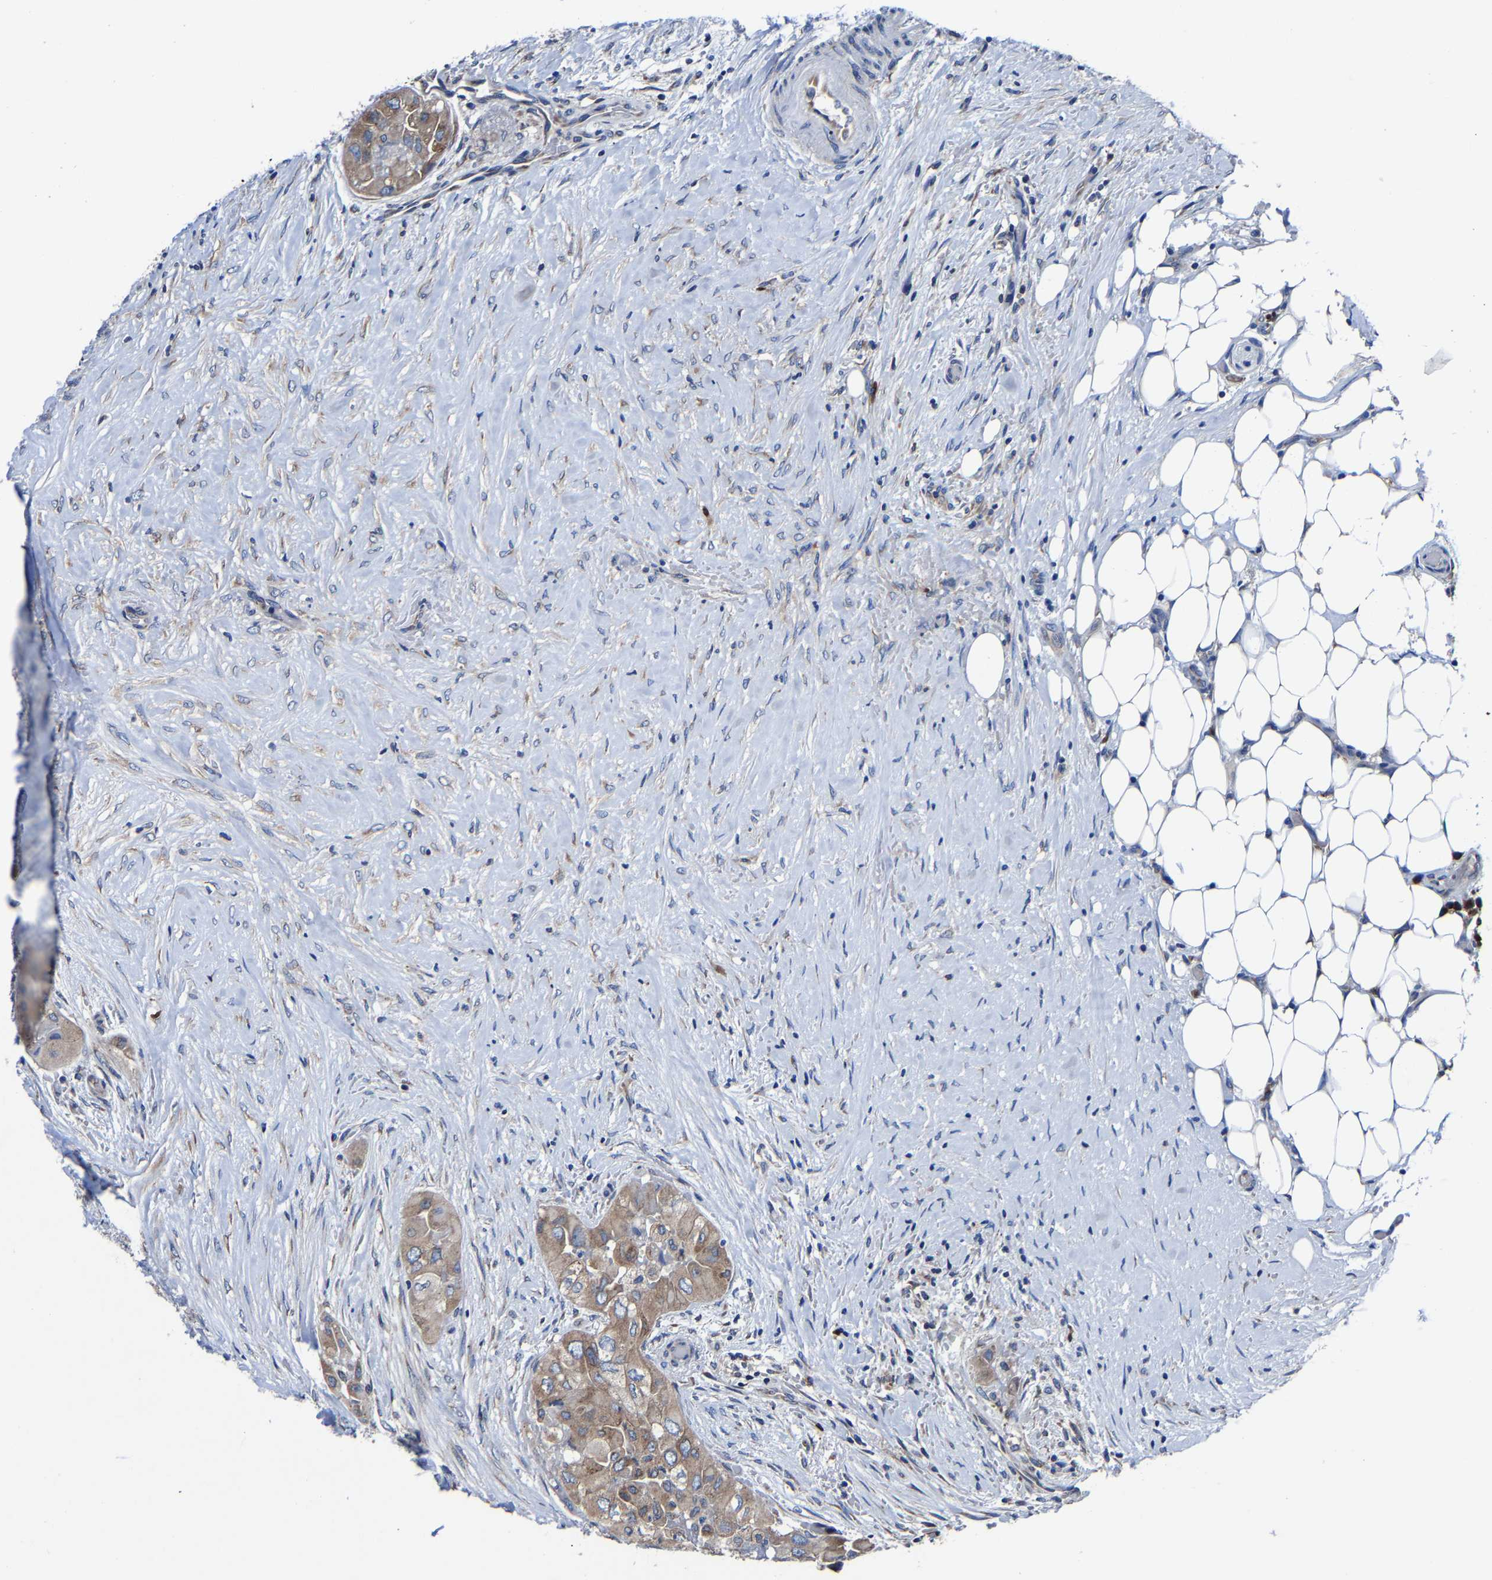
{"staining": {"intensity": "moderate", "quantity": ">75%", "location": "cytoplasmic/membranous"}, "tissue": "thyroid cancer", "cell_type": "Tumor cells", "image_type": "cancer", "snomed": [{"axis": "morphology", "description": "Papillary adenocarcinoma, NOS"}, {"axis": "topography", "description": "Thyroid gland"}], "caption": "An image of thyroid cancer stained for a protein demonstrates moderate cytoplasmic/membranous brown staining in tumor cells. (Stains: DAB in brown, nuclei in blue, Microscopy: brightfield microscopy at high magnification).", "gene": "EBAG9", "patient": {"sex": "female", "age": 59}}